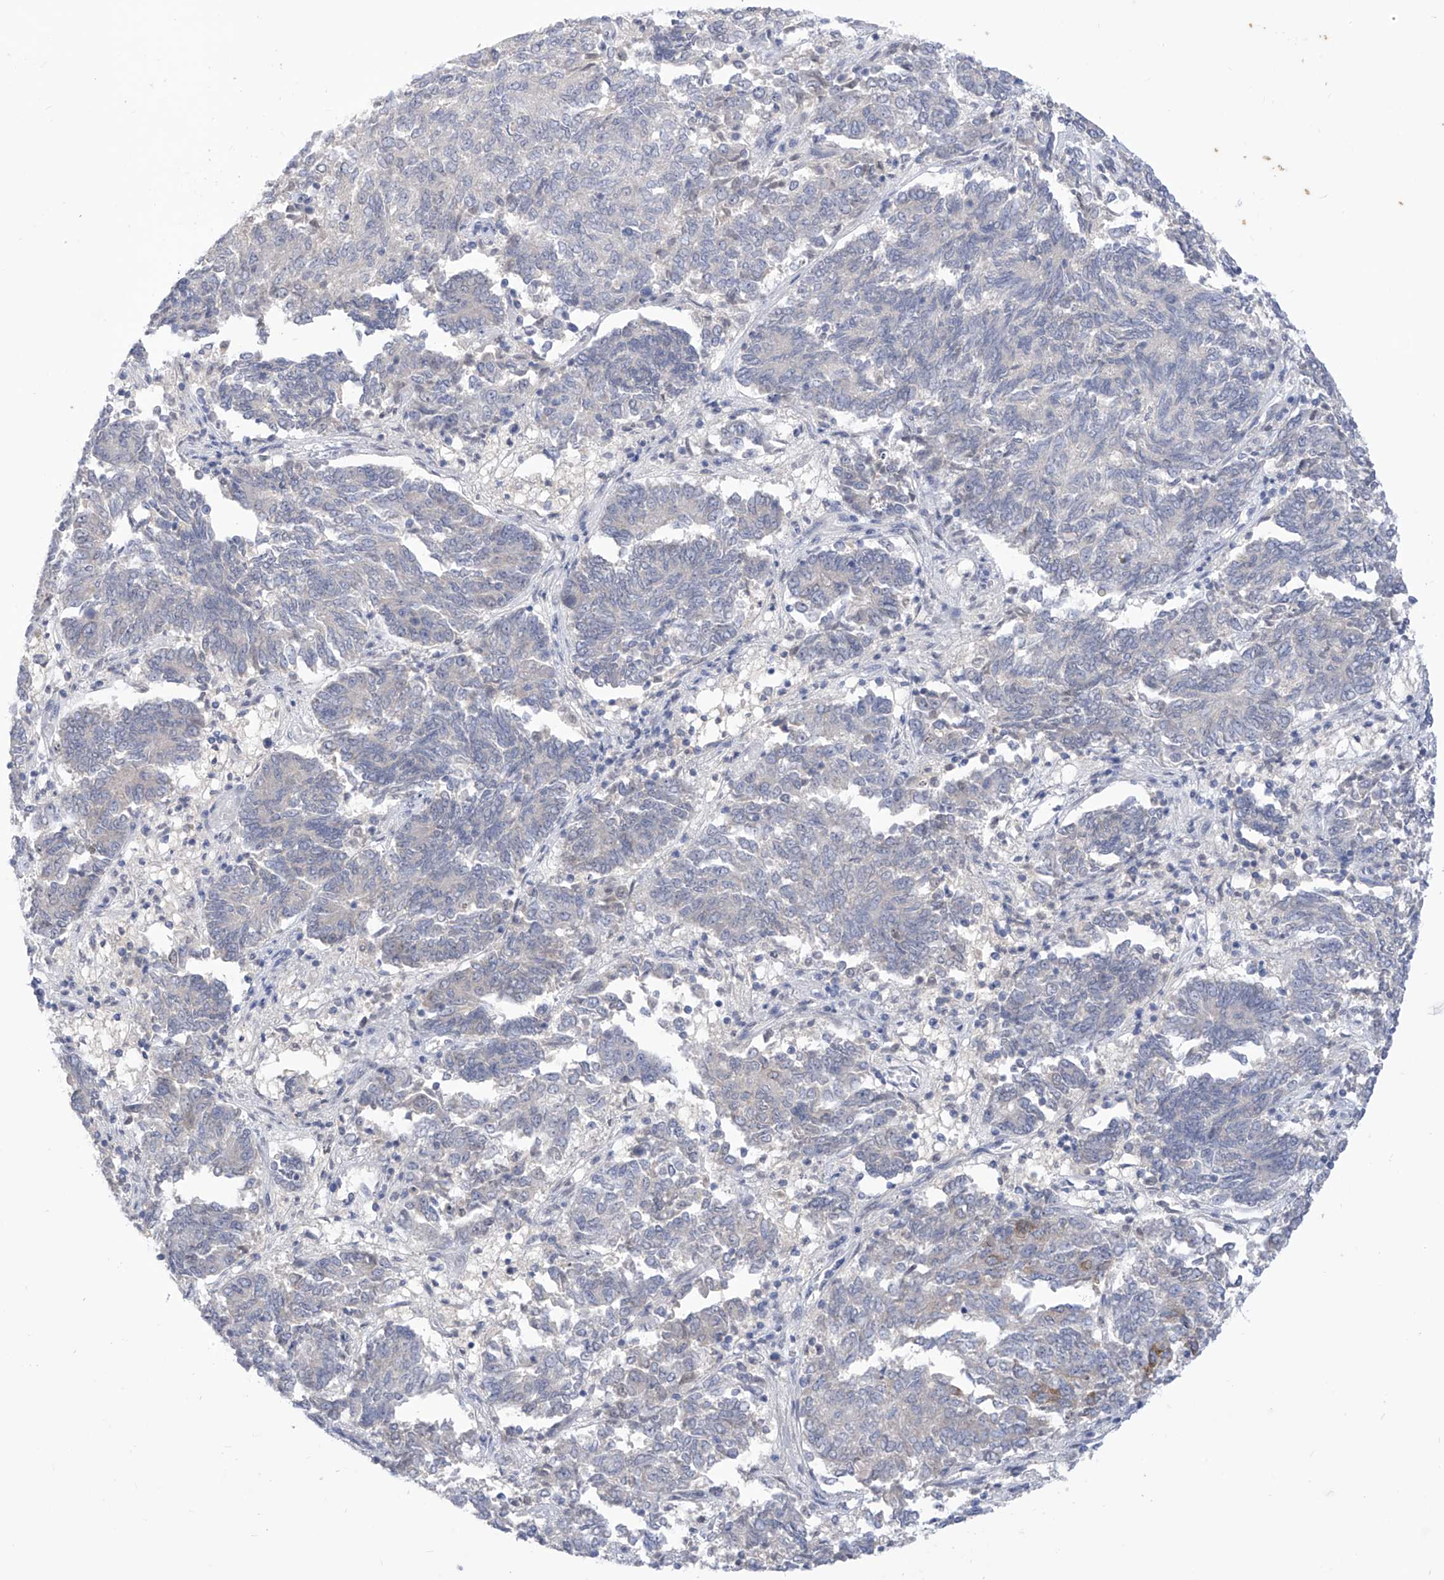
{"staining": {"intensity": "negative", "quantity": "none", "location": "none"}, "tissue": "endometrial cancer", "cell_type": "Tumor cells", "image_type": "cancer", "snomed": [{"axis": "morphology", "description": "Adenocarcinoma, NOS"}, {"axis": "topography", "description": "Endometrium"}], "caption": "This is an IHC image of human endometrial cancer (adenocarcinoma). There is no positivity in tumor cells.", "gene": "IBA57", "patient": {"sex": "female", "age": 80}}